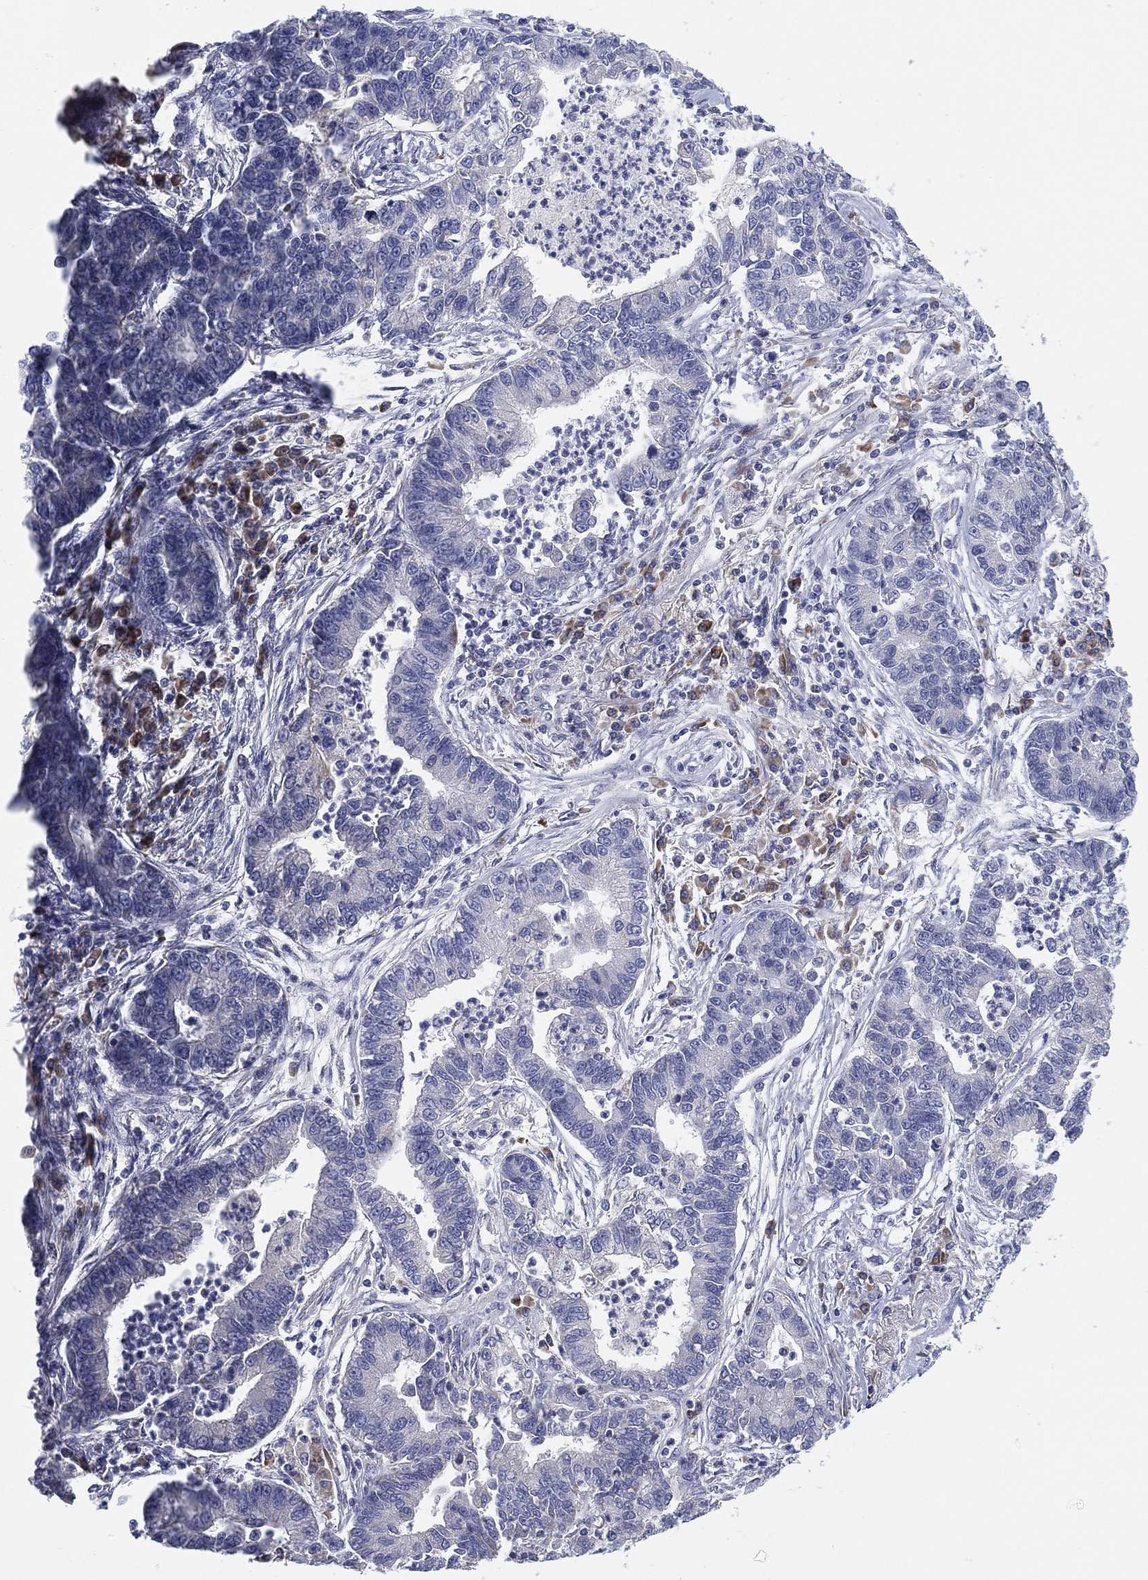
{"staining": {"intensity": "negative", "quantity": "none", "location": "none"}, "tissue": "lung cancer", "cell_type": "Tumor cells", "image_type": "cancer", "snomed": [{"axis": "morphology", "description": "Adenocarcinoma, NOS"}, {"axis": "topography", "description": "Lung"}], "caption": "The immunohistochemistry (IHC) photomicrograph has no significant positivity in tumor cells of lung adenocarcinoma tissue.", "gene": "TMEM40", "patient": {"sex": "female", "age": 57}}